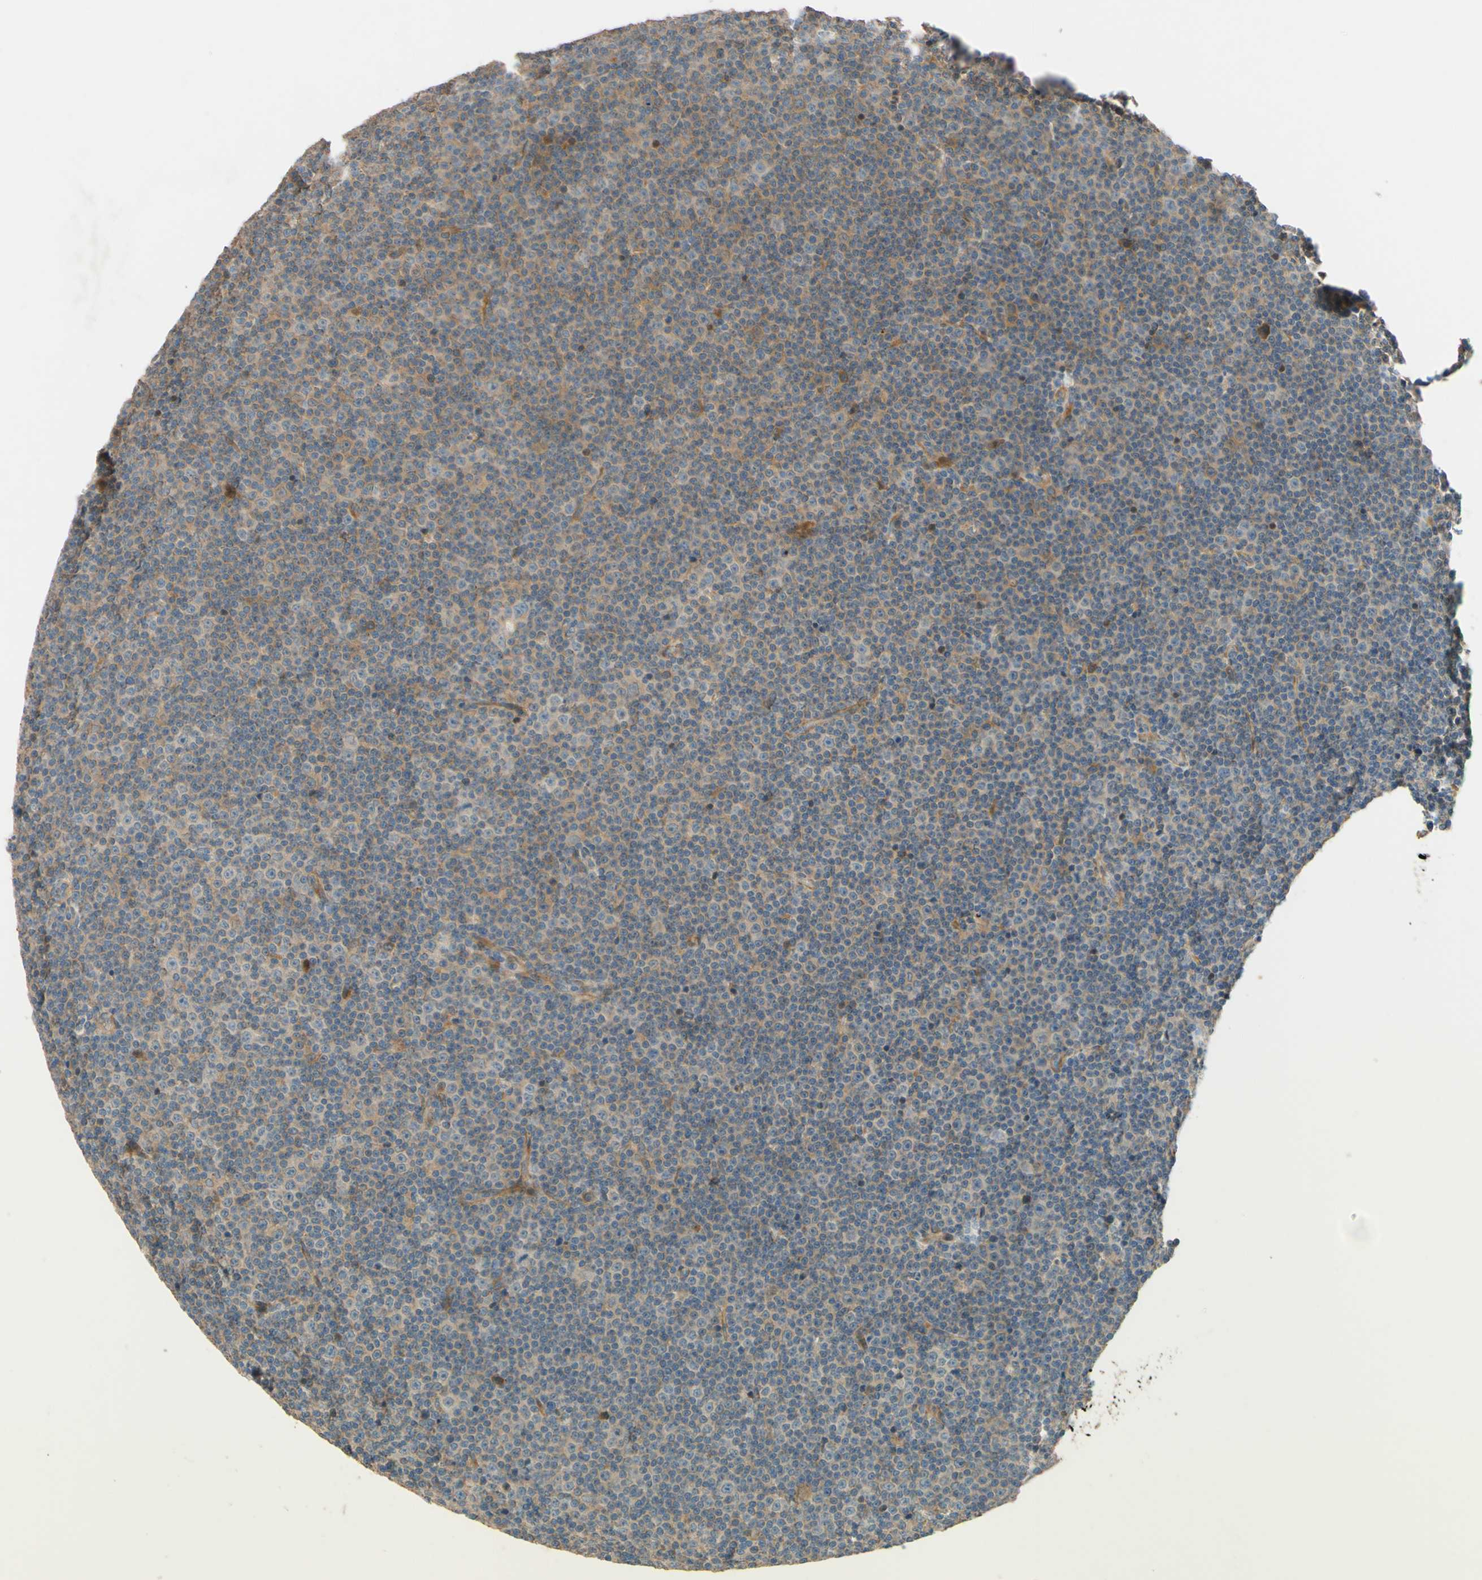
{"staining": {"intensity": "weak", "quantity": ">75%", "location": "cytoplasmic/membranous"}, "tissue": "lymphoma", "cell_type": "Tumor cells", "image_type": "cancer", "snomed": [{"axis": "morphology", "description": "Malignant lymphoma, non-Hodgkin's type, Low grade"}, {"axis": "topography", "description": "Lymph node"}], "caption": "Immunohistochemical staining of lymphoma exhibits weak cytoplasmic/membranous protein expression in about >75% of tumor cells.", "gene": "ADAM17", "patient": {"sex": "female", "age": 67}}